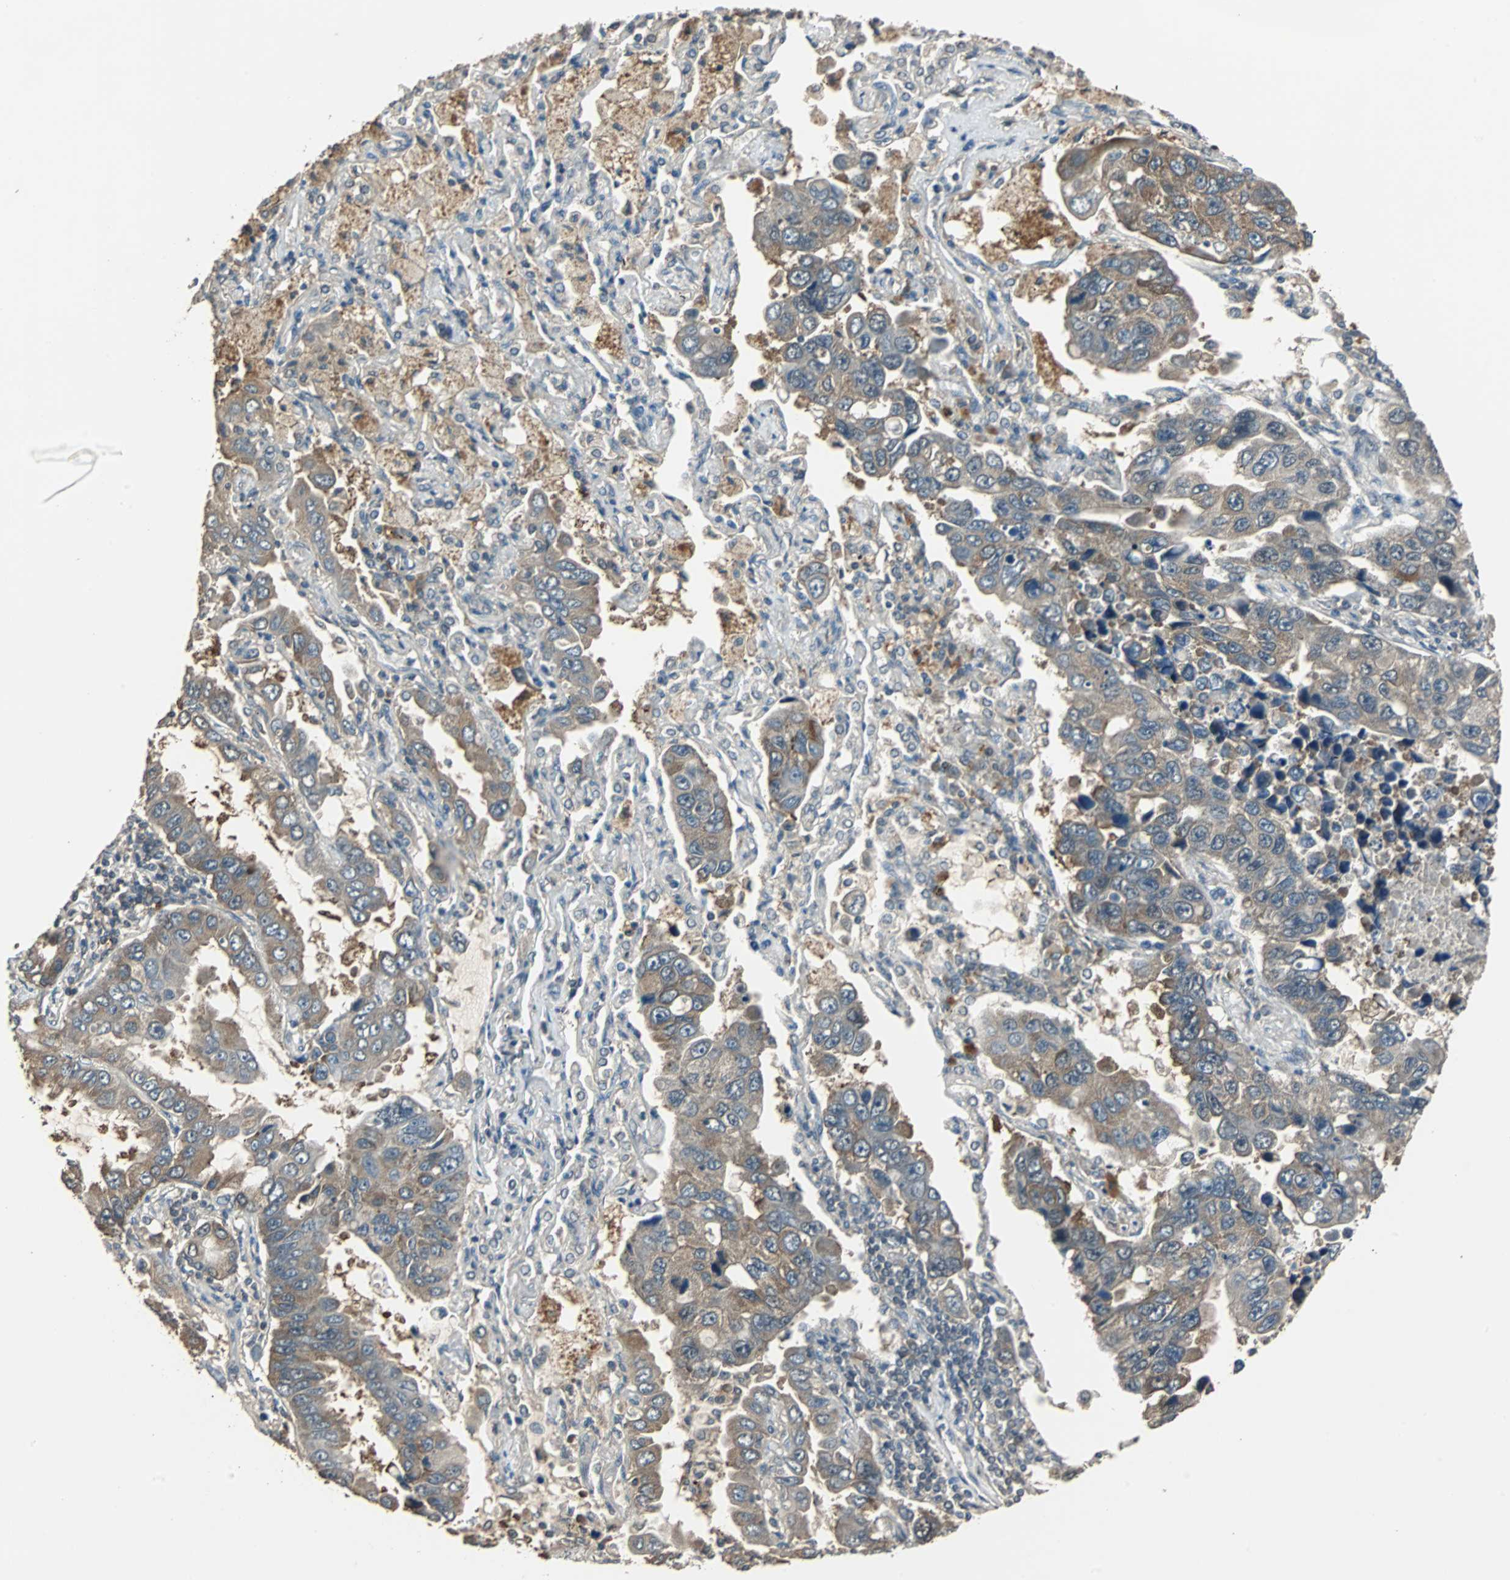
{"staining": {"intensity": "moderate", "quantity": "25%-75%", "location": "cytoplasmic/membranous"}, "tissue": "lung cancer", "cell_type": "Tumor cells", "image_type": "cancer", "snomed": [{"axis": "morphology", "description": "Adenocarcinoma, NOS"}, {"axis": "topography", "description": "Lung"}], "caption": "An immunohistochemistry (IHC) micrograph of neoplastic tissue is shown. Protein staining in brown labels moderate cytoplasmic/membranous positivity in lung cancer (adenocarcinoma) within tumor cells. The staining was performed using DAB to visualize the protein expression in brown, while the nuclei were stained in blue with hematoxylin (Magnification: 20x).", "gene": "ABHD2", "patient": {"sex": "male", "age": 64}}